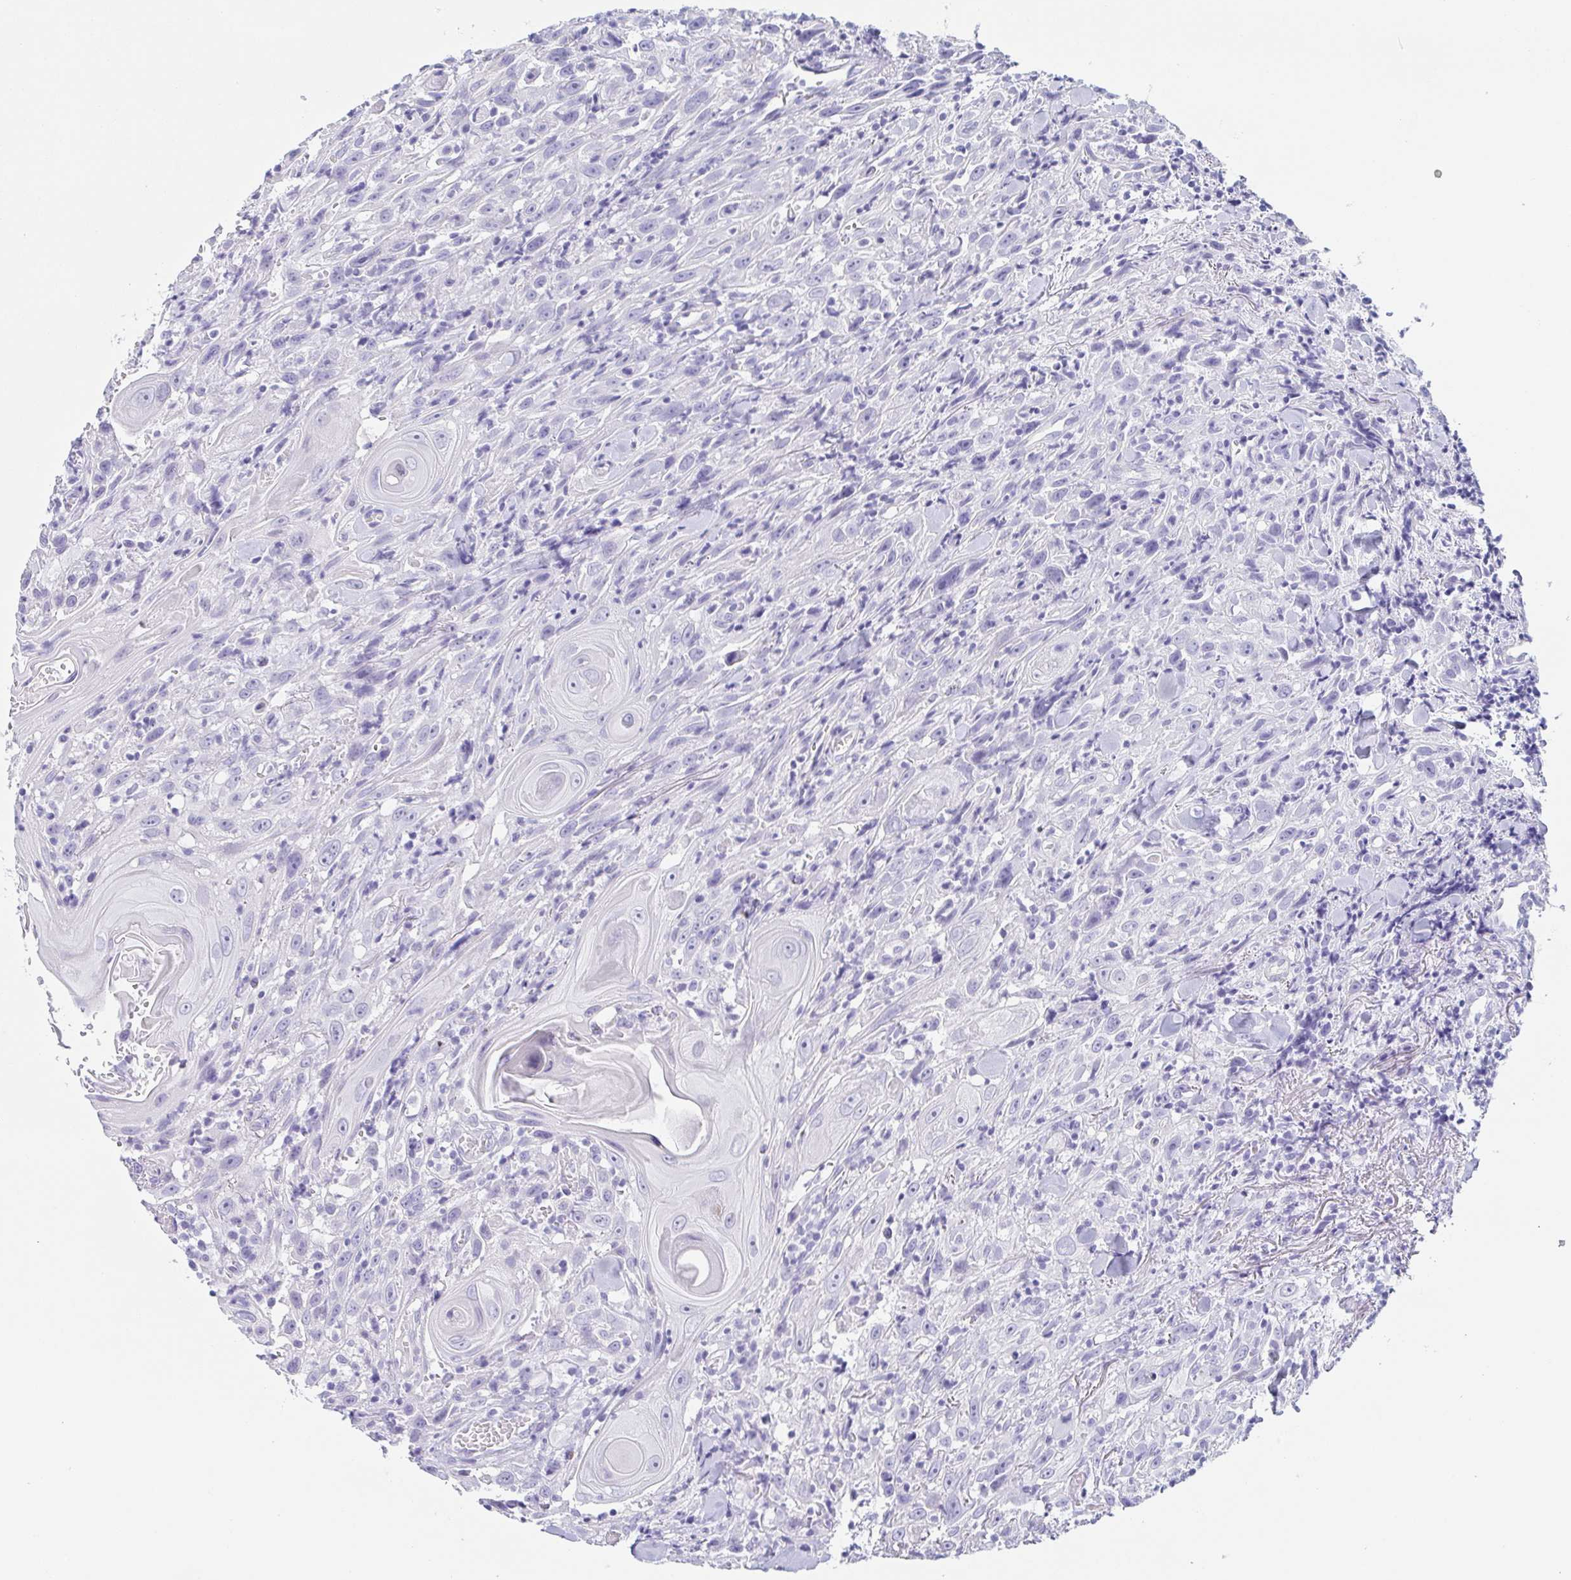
{"staining": {"intensity": "negative", "quantity": "none", "location": "none"}, "tissue": "head and neck cancer", "cell_type": "Tumor cells", "image_type": "cancer", "snomed": [{"axis": "morphology", "description": "Squamous cell carcinoma, NOS"}, {"axis": "topography", "description": "Head-Neck"}], "caption": "Immunohistochemistry of squamous cell carcinoma (head and neck) reveals no staining in tumor cells.", "gene": "PRR4", "patient": {"sex": "female", "age": 95}}